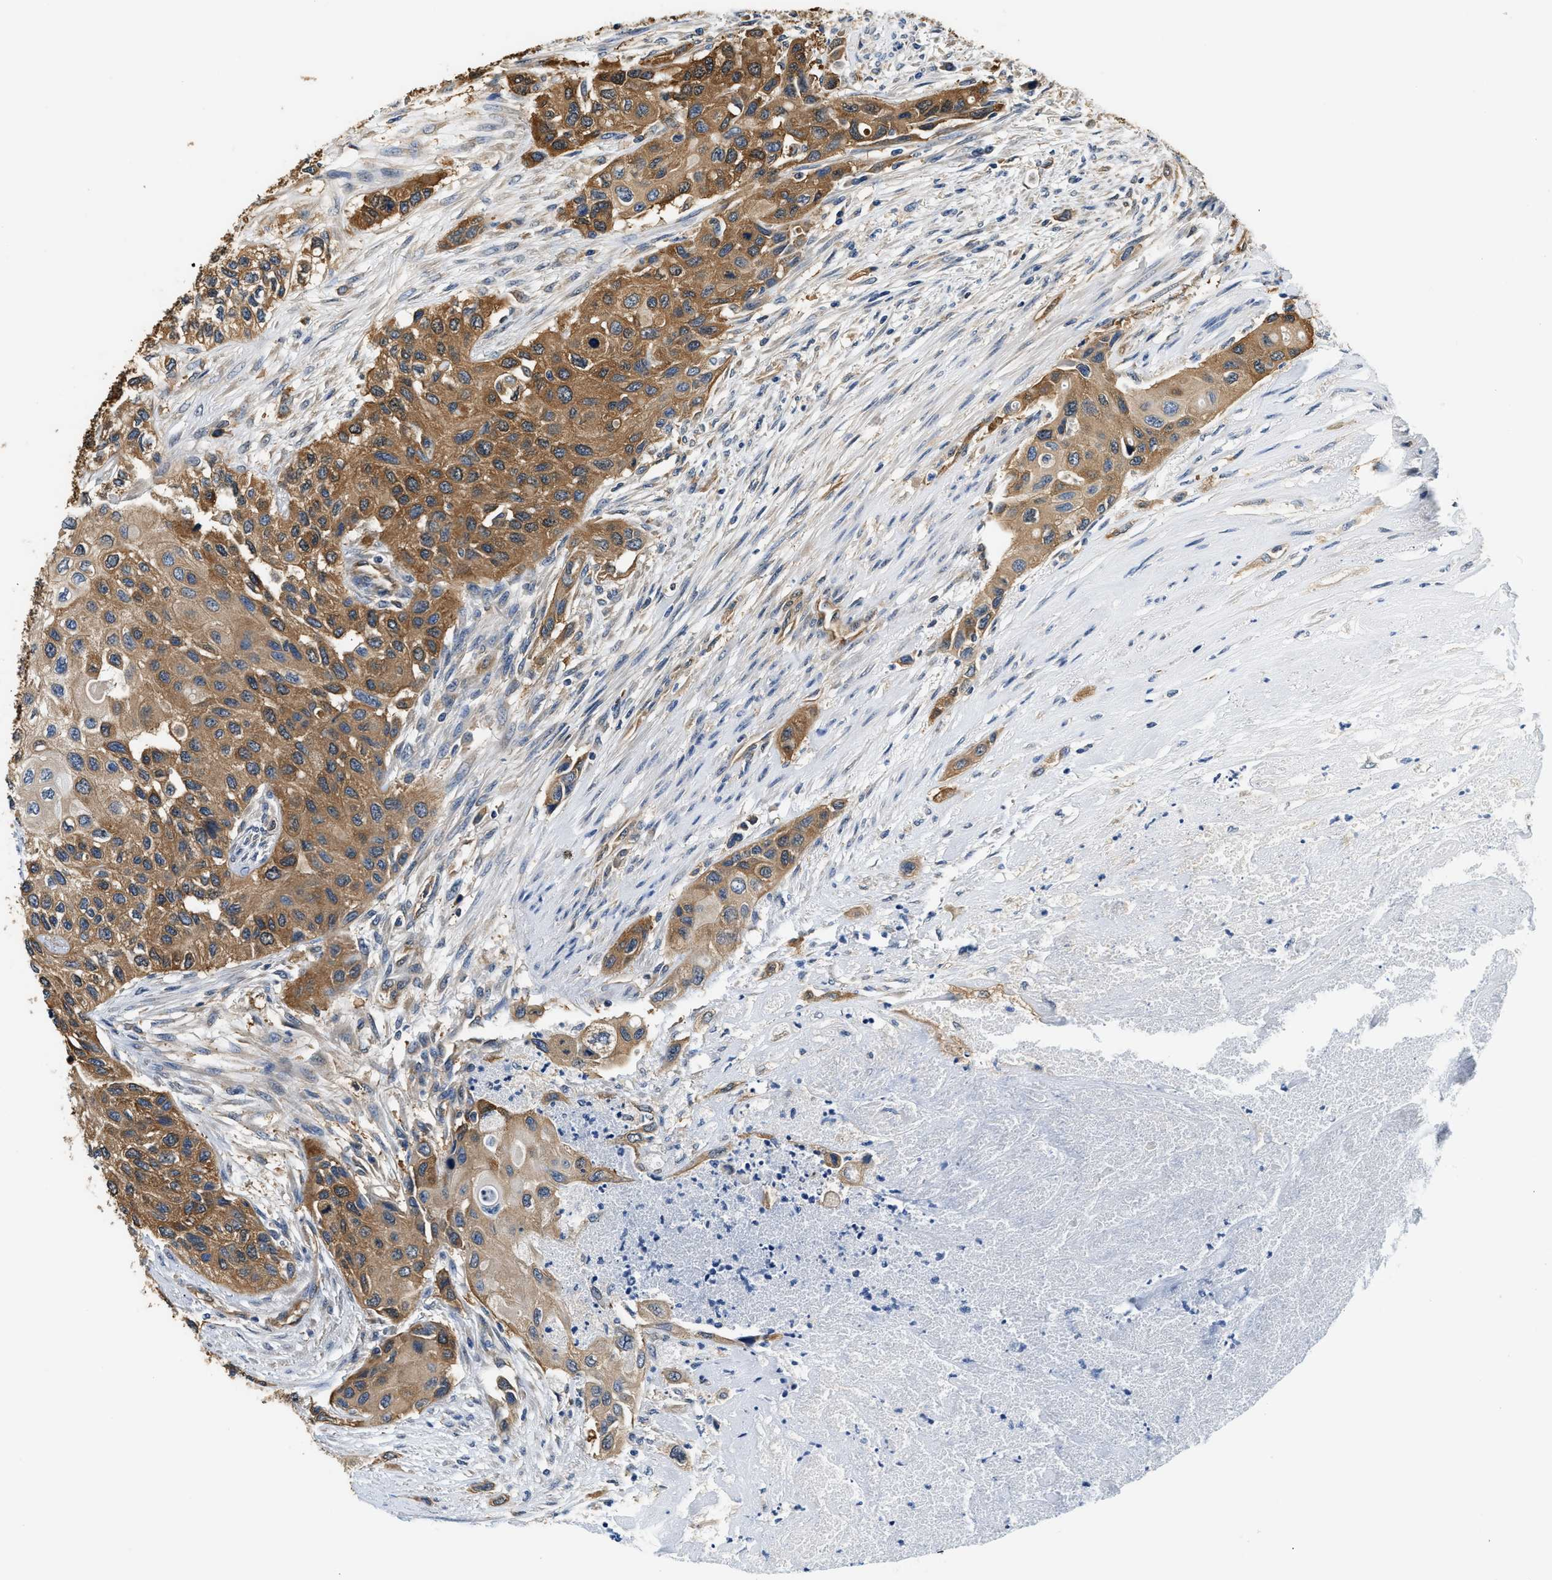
{"staining": {"intensity": "moderate", "quantity": ">75%", "location": "cytoplasmic/membranous"}, "tissue": "urothelial cancer", "cell_type": "Tumor cells", "image_type": "cancer", "snomed": [{"axis": "morphology", "description": "Urothelial carcinoma, High grade"}, {"axis": "topography", "description": "Urinary bladder"}], "caption": "Urothelial cancer tissue reveals moderate cytoplasmic/membranous positivity in approximately >75% of tumor cells", "gene": "PPP2R1B", "patient": {"sex": "female", "age": 56}}